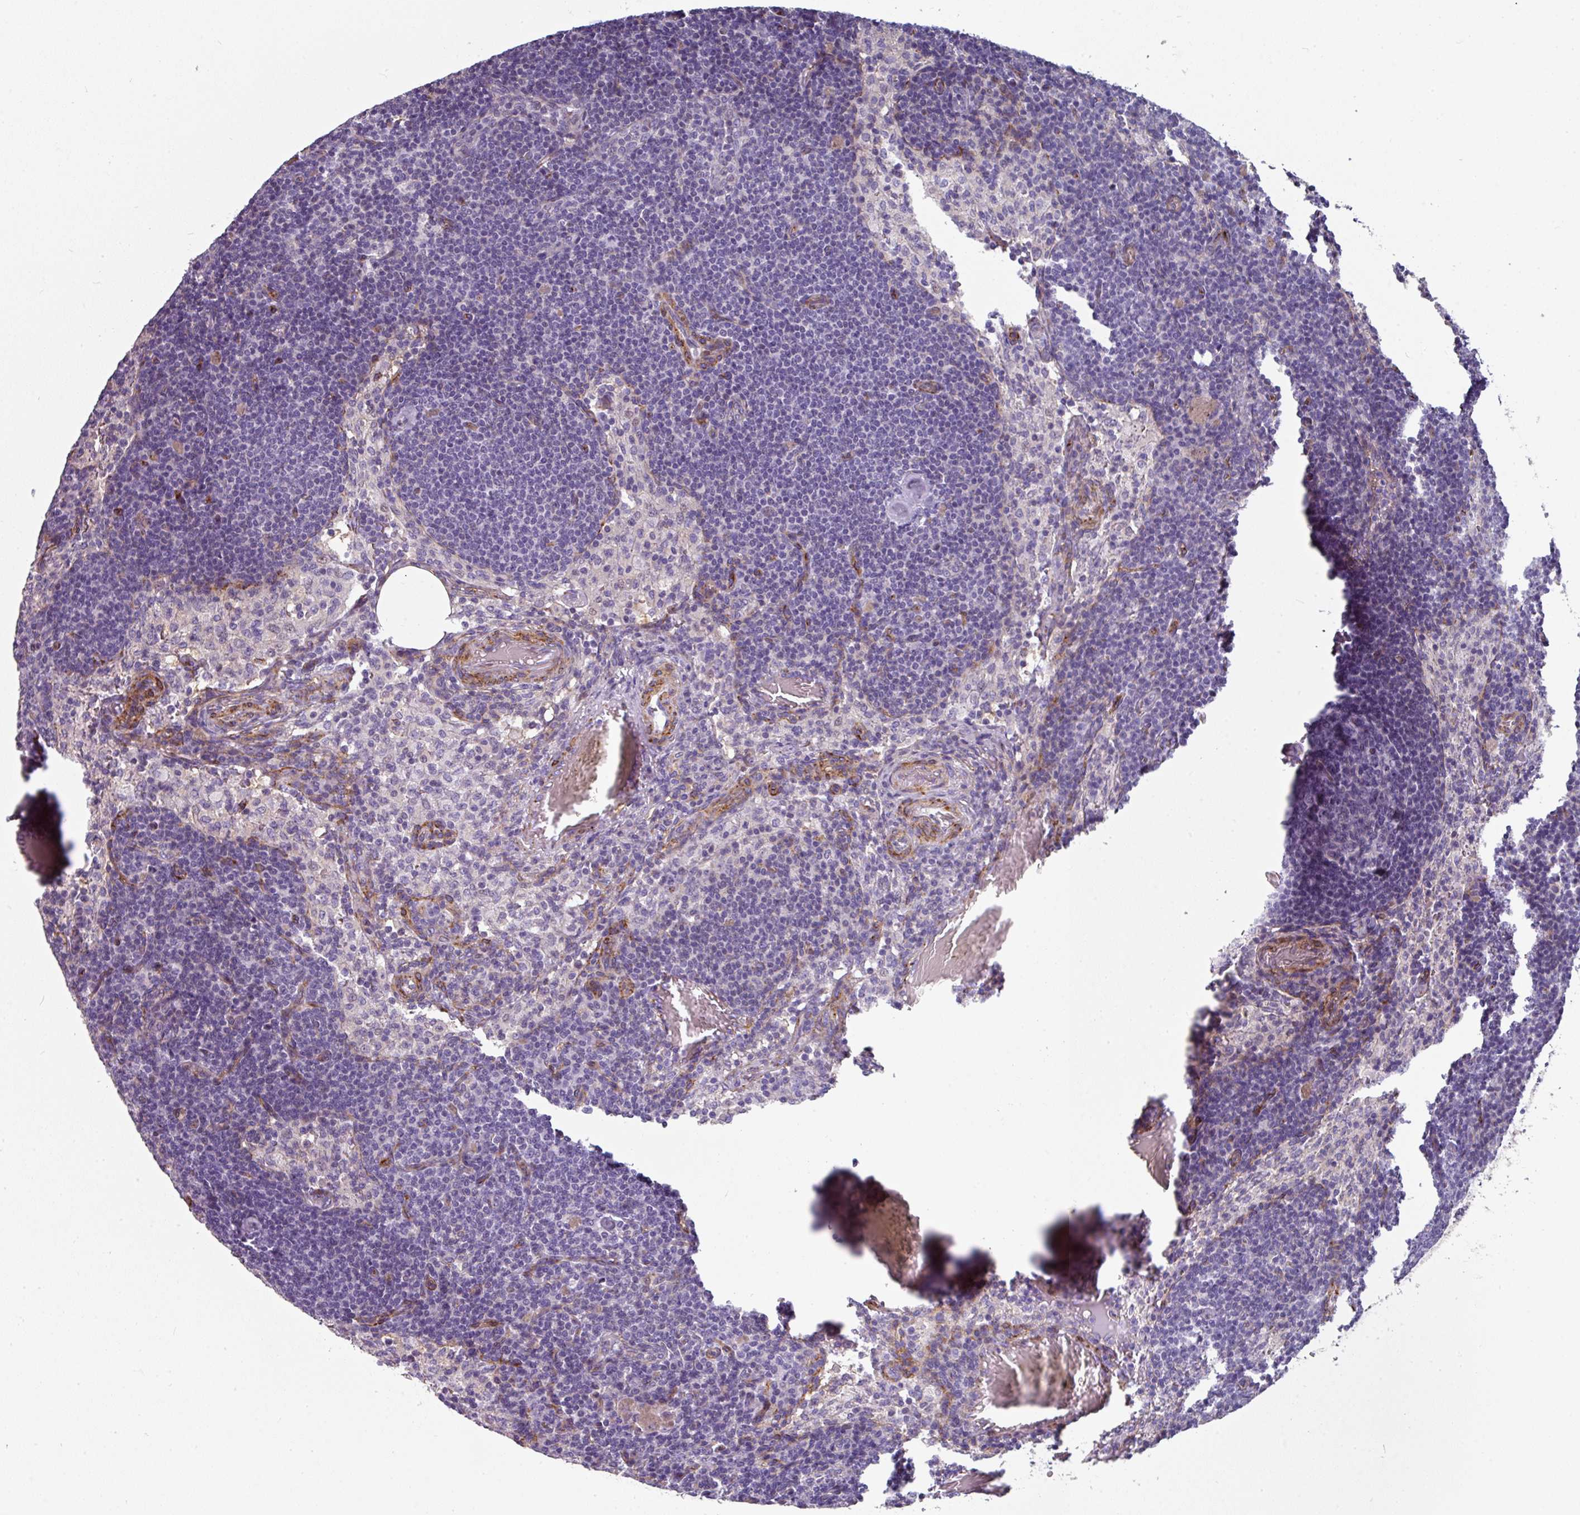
{"staining": {"intensity": "weak", "quantity": "25%-75%", "location": "nuclear"}, "tissue": "lymph node", "cell_type": "Germinal center cells", "image_type": "normal", "snomed": [{"axis": "morphology", "description": "Normal tissue, NOS"}, {"axis": "topography", "description": "Lymph node"}], "caption": "Germinal center cells exhibit low levels of weak nuclear expression in about 25%-75% of cells in normal human lymph node.", "gene": "BEND5", "patient": {"sex": "male", "age": 49}}